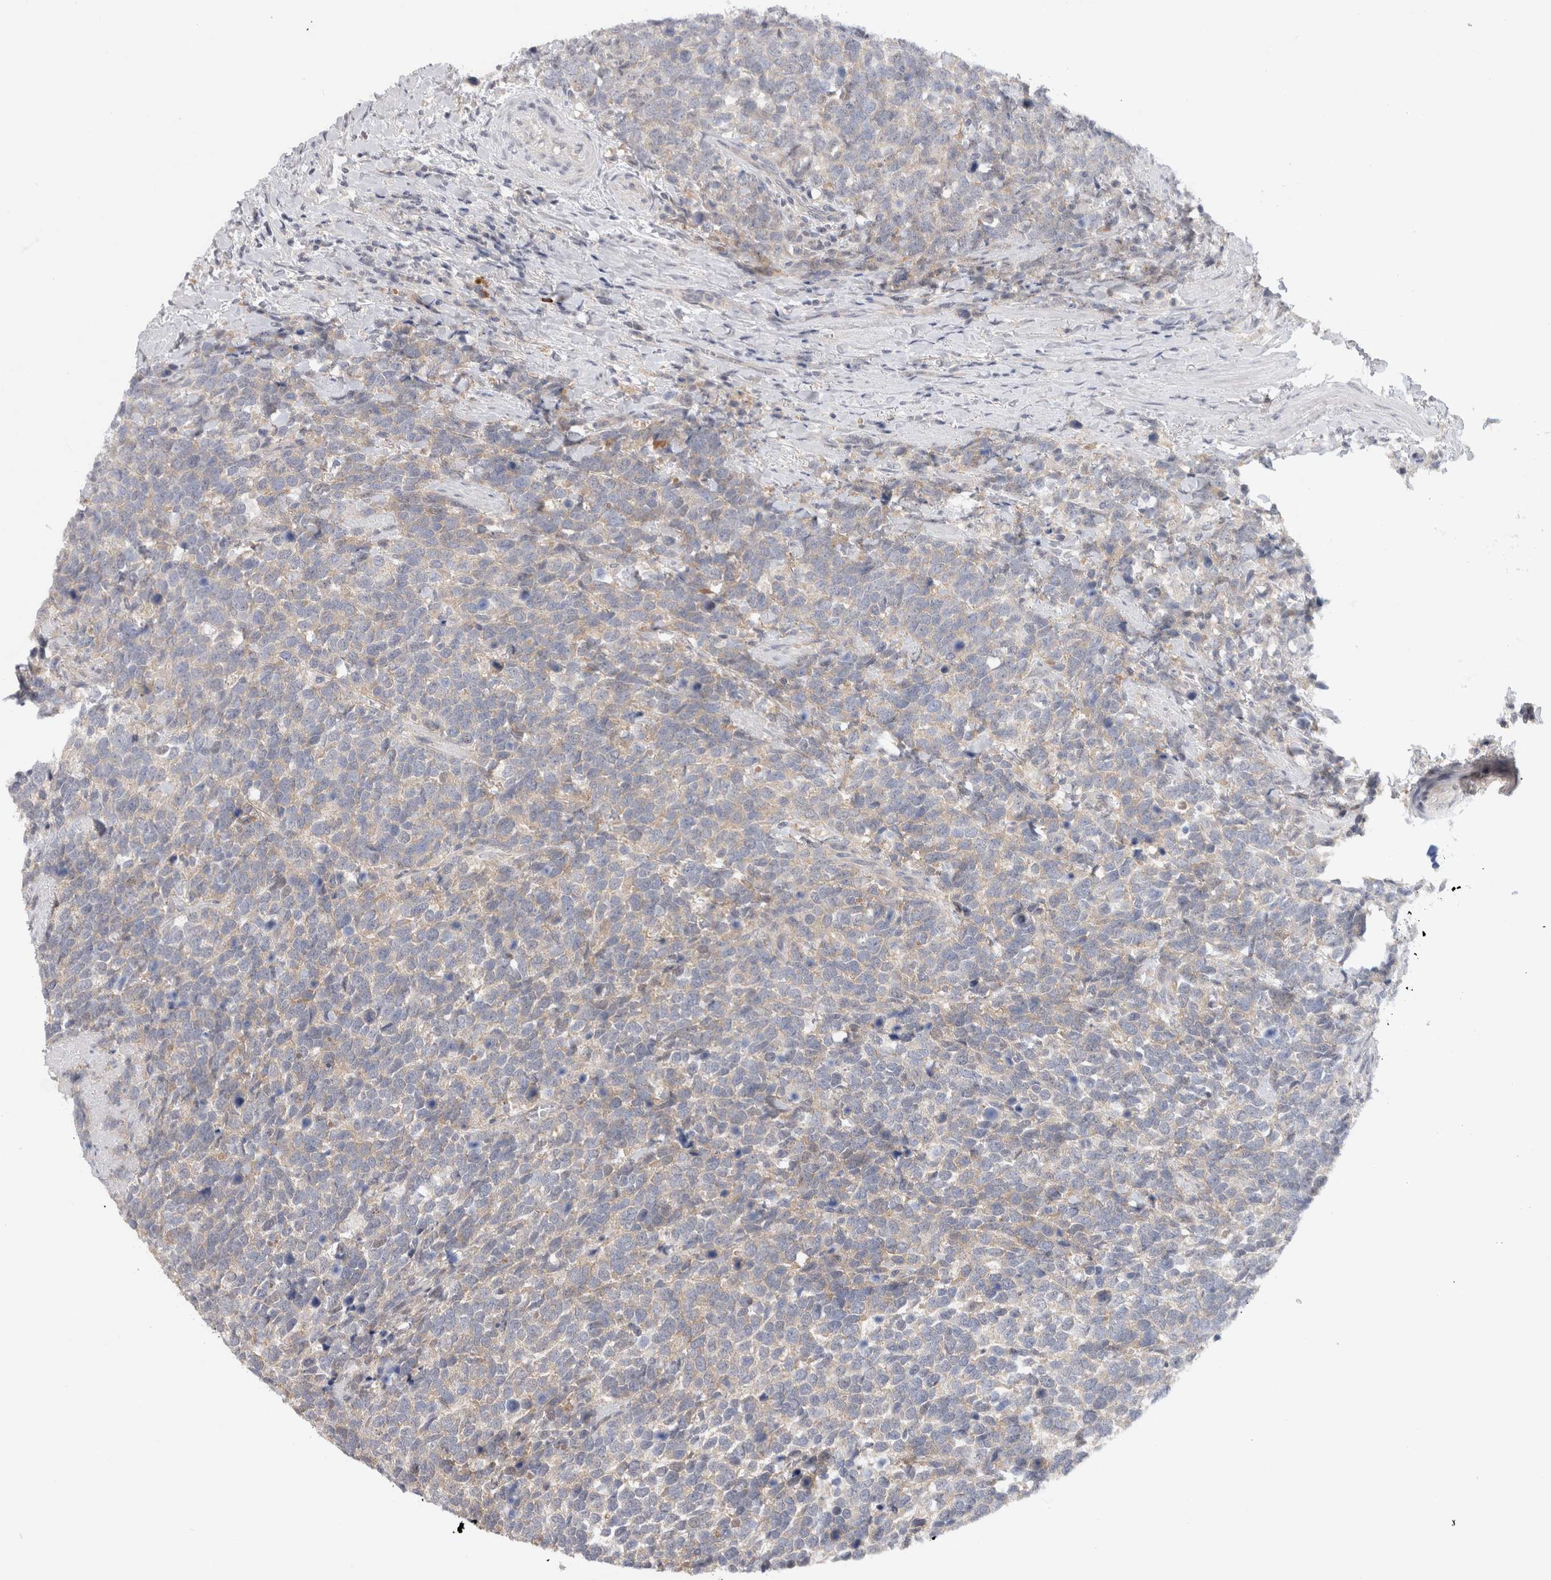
{"staining": {"intensity": "weak", "quantity": "25%-75%", "location": "cytoplasmic/membranous"}, "tissue": "urothelial cancer", "cell_type": "Tumor cells", "image_type": "cancer", "snomed": [{"axis": "morphology", "description": "Urothelial carcinoma, High grade"}, {"axis": "topography", "description": "Urinary bladder"}], "caption": "Protein staining of urothelial cancer tissue demonstrates weak cytoplasmic/membranous positivity in about 25%-75% of tumor cells.", "gene": "CERS3", "patient": {"sex": "female", "age": 82}}